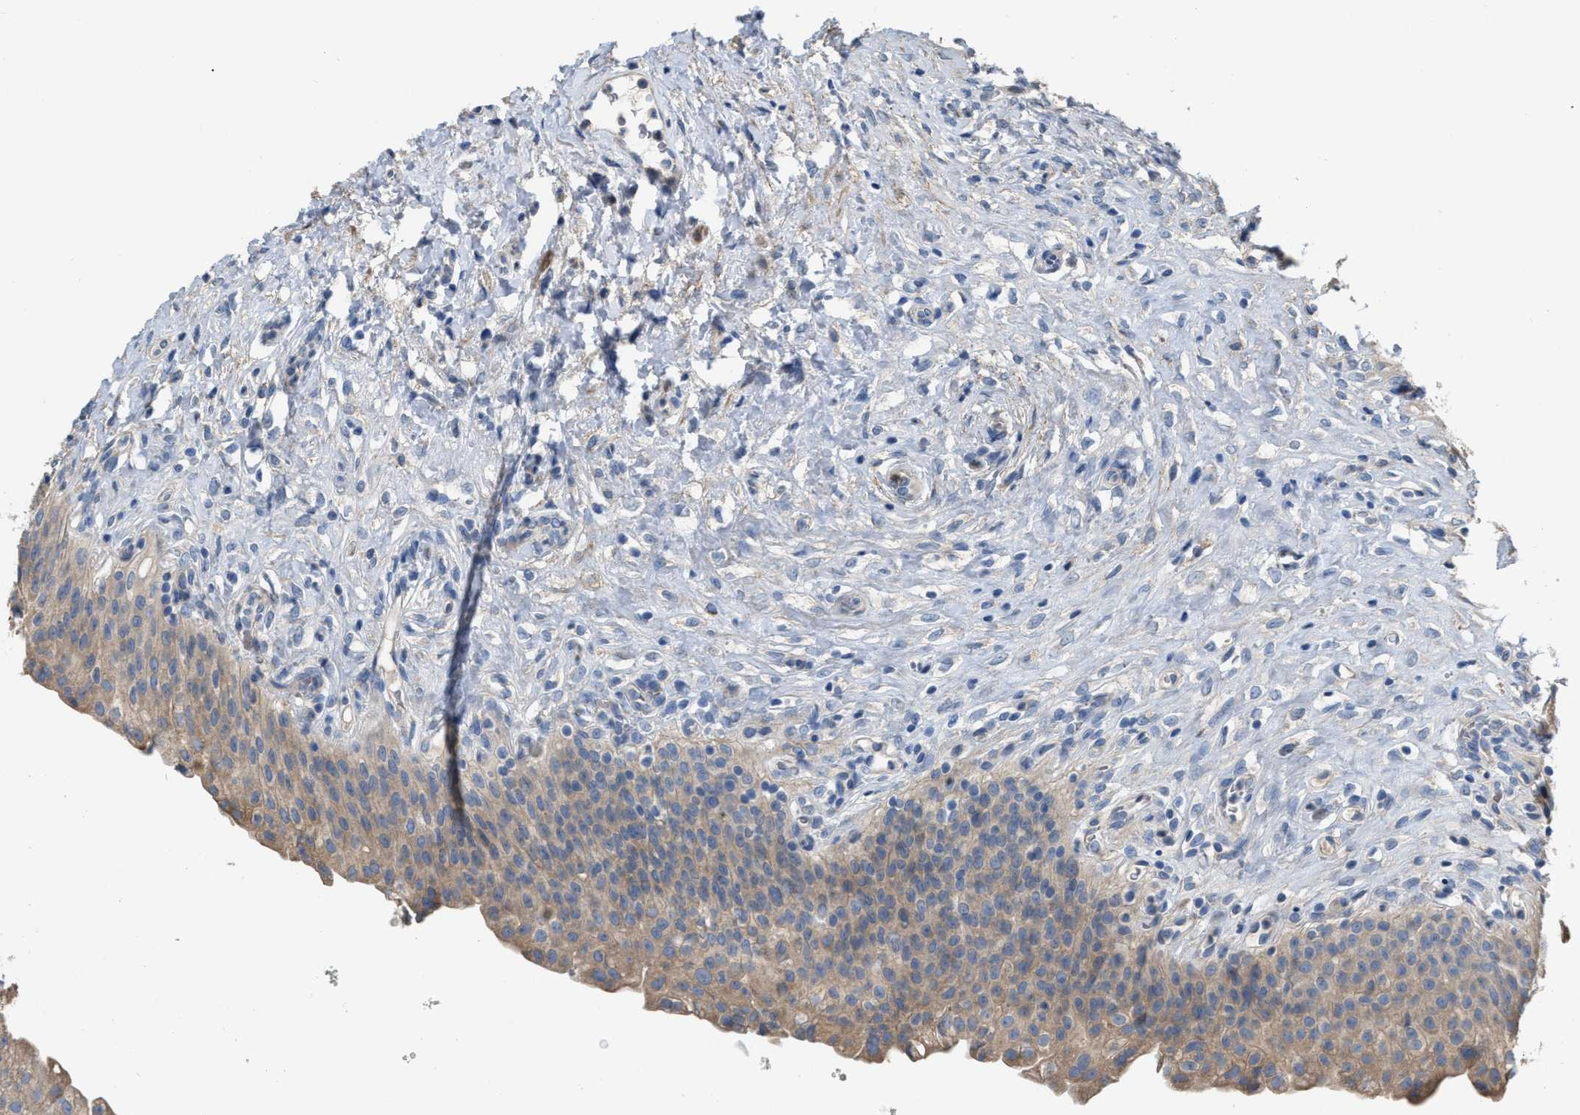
{"staining": {"intensity": "weak", "quantity": ">75%", "location": "cytoplasmic/membranous"}, "tissue": "urinary bladder", "cell_type": "Urothelial cells", "image_type": "normal", "snomed": [{"axis": "morphology", "description": "Urothelial carcinoma, High grade"}, {"axis": "topography", "description": "Urinary bladder"}], "caption": "Benign urinary bladder reveals weak cytoplasmic/membranous positivity in about >75% of urothelial cells, visualized by immunohistochemistry.", "gene": "DHX58", "patient": {"sex": "male", "age": 46}}